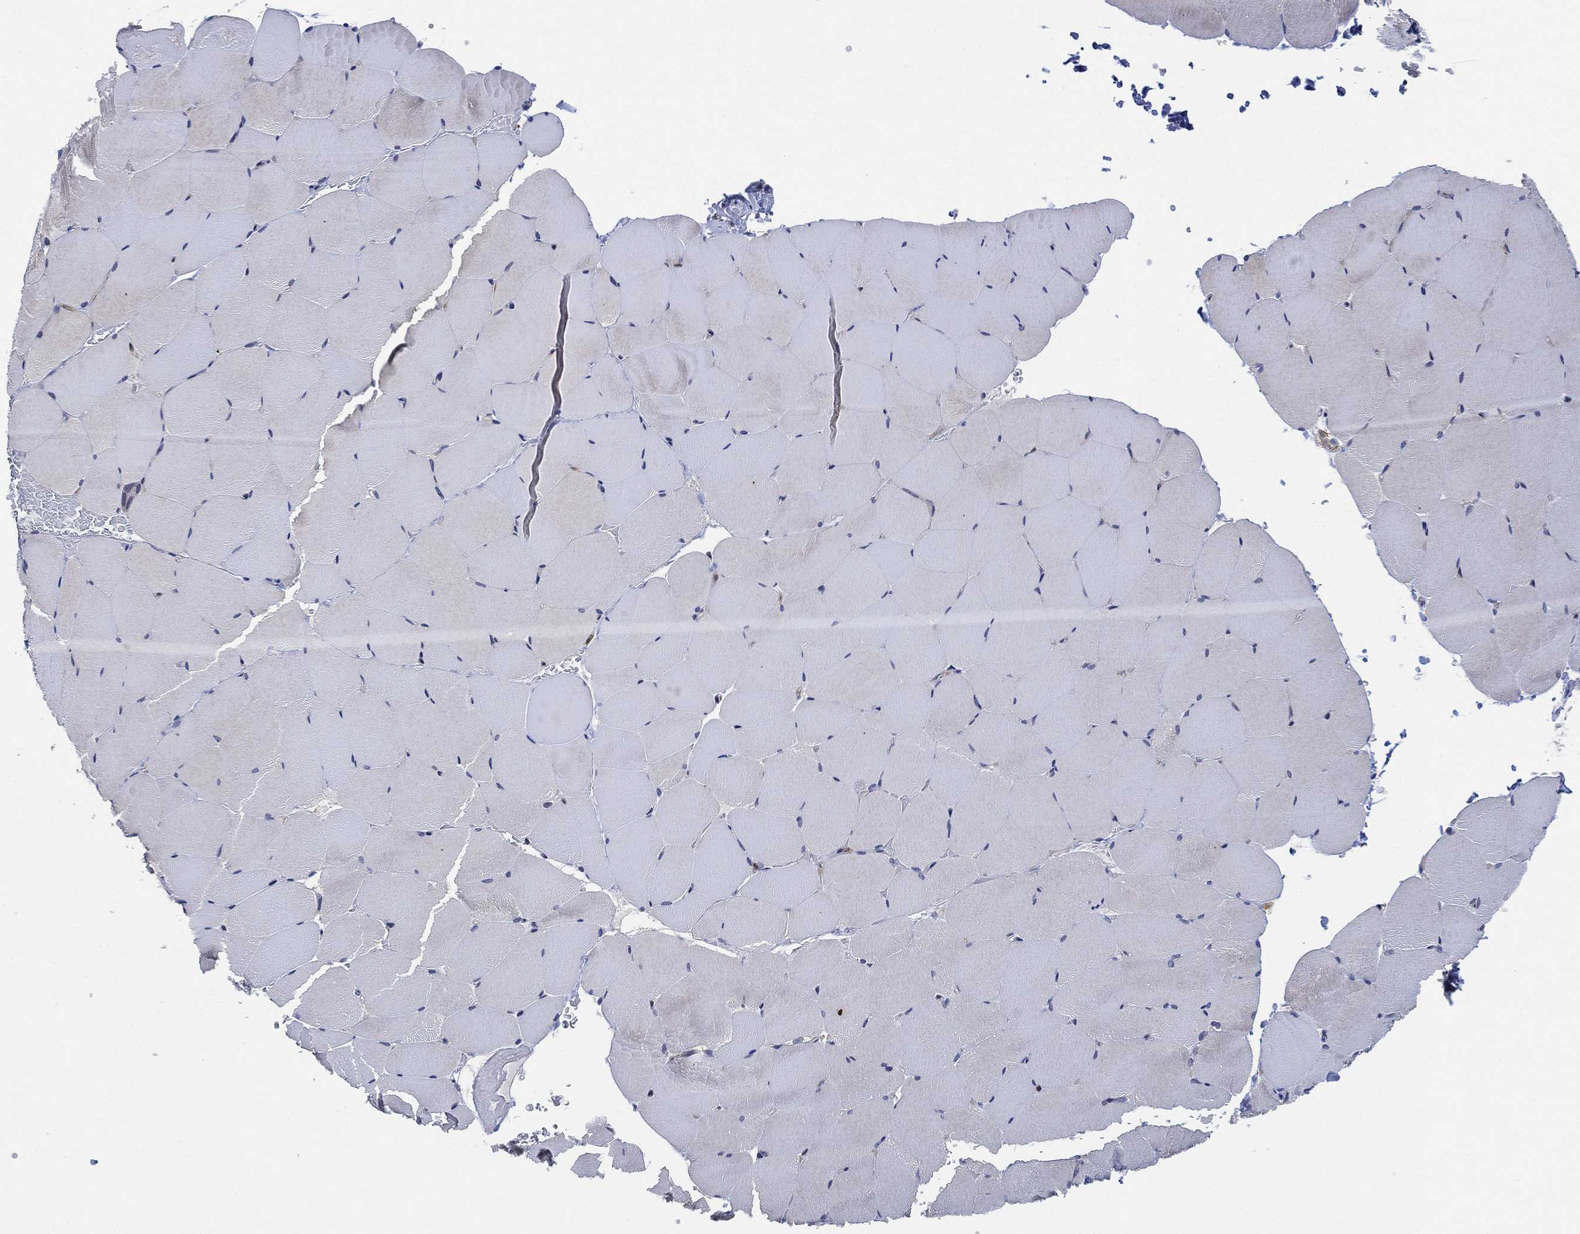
{"staining": {"intensity": "negative", "quantity": "none", "location": "none"}, "tissue": "skeletal muscle", "cell_type": "Myocytes", "image_type": "normal", "snomed": [{"axis": "morphology", "description": "Normal tissue, NOS"}, {"axis": "topography", "description": "Skeletal muscle"}], "caption": "DAB (3,3'-diaminobenzidine) immunohistochemical staining of unremarkable skeletal muscle displays no significant positivity in myocytes.", "gene": "FES", "patient": {"sex": "female", "age": 37}}